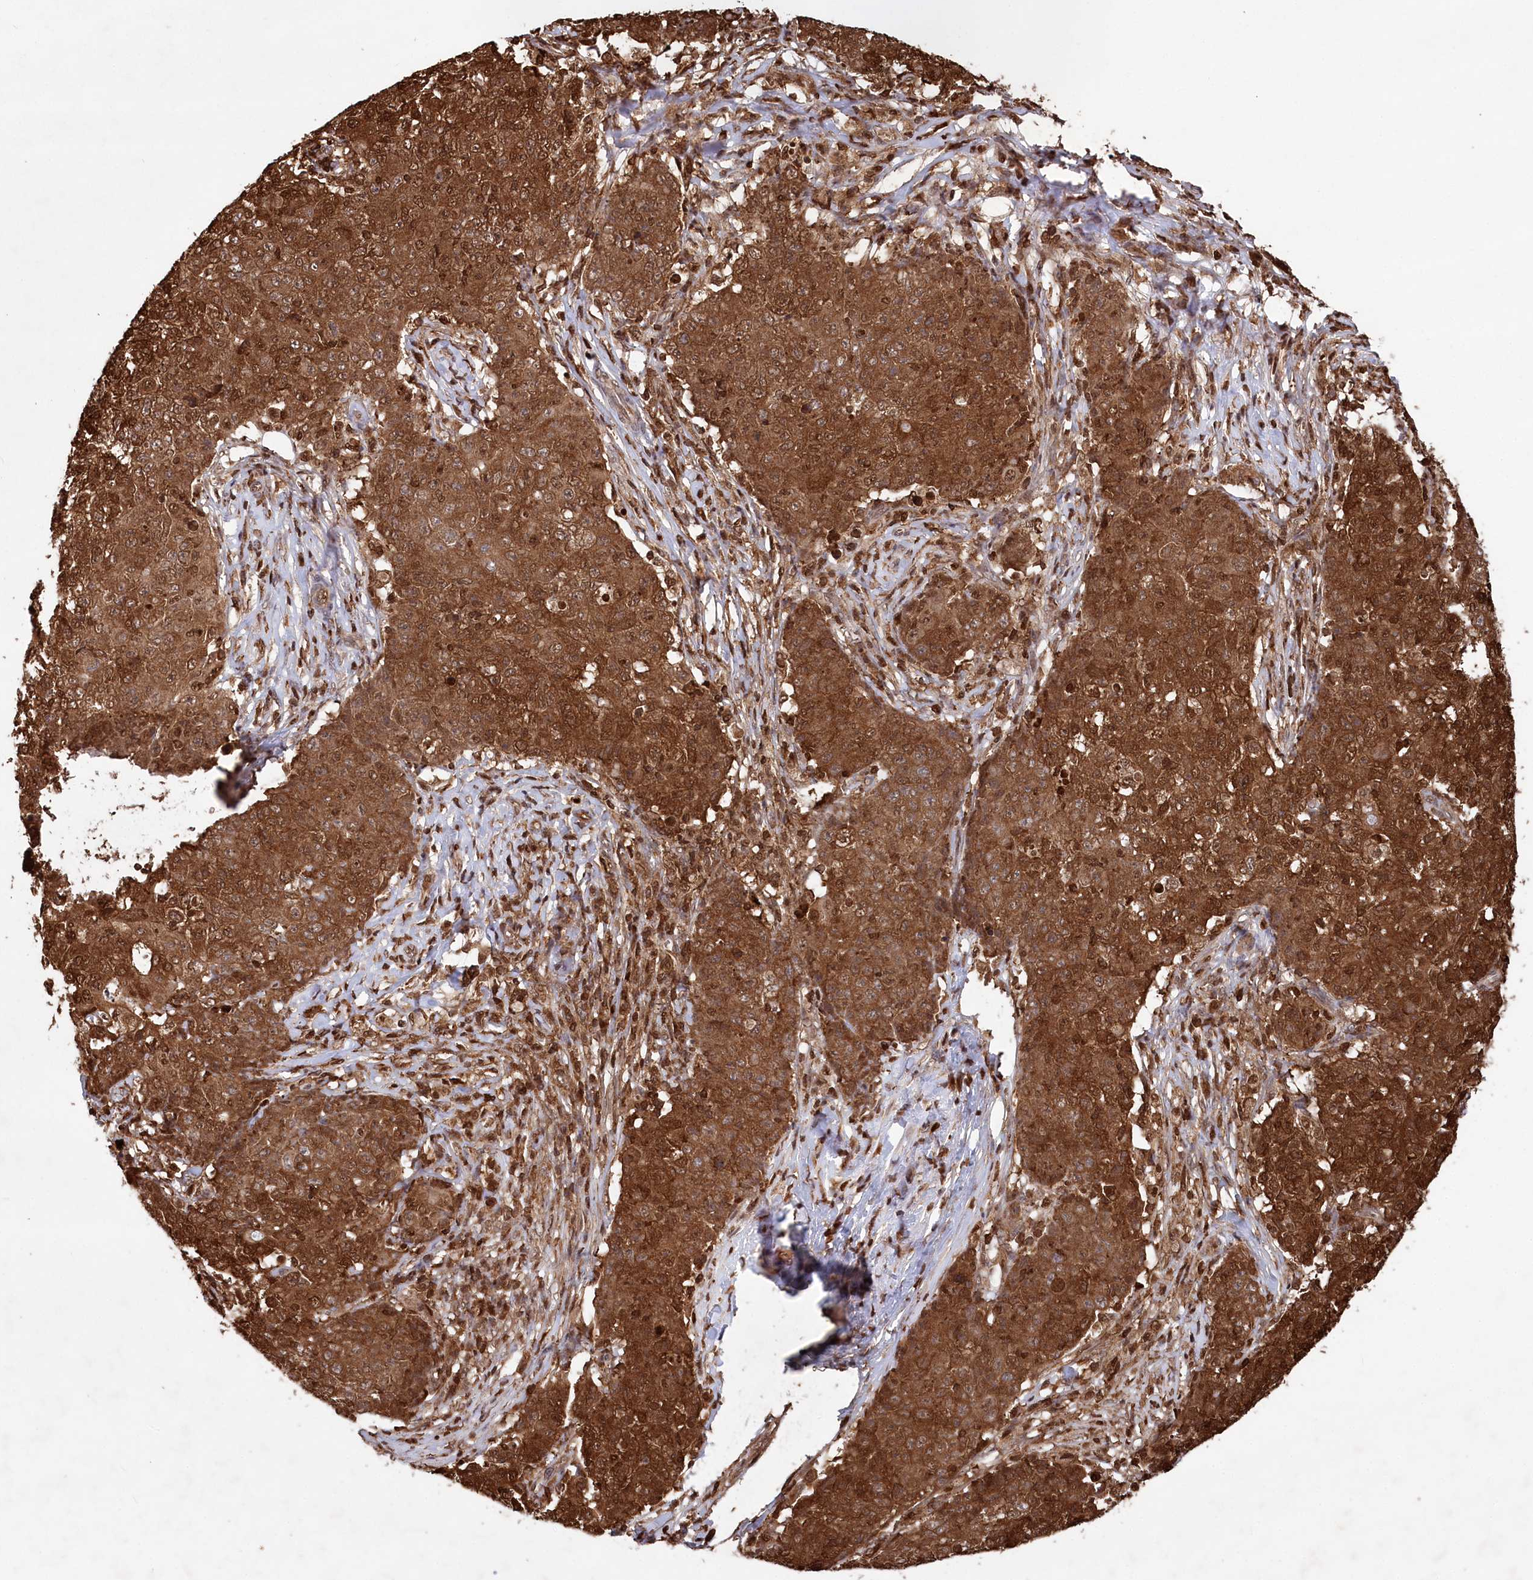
{"staining": {"intensity": "strong", "quantity": ">75%", "location": "cytoplasmic/membranous,nuclear"}, "tissue": "ovarian cancer", "cell_type": "Tumor cells", "image_type": "cancer", "snomed": [{"axis": "morphology", "description": "Carcinoma, endometroid"}, {"axis": "topography", "description": "Ovary"}], "caption": "Human ovarian cancer stained with a brown dye reveals strong cytoplasmic/membranous and nuclear positive positivity in about >75% of tumor cells.", "gene": "LSG1", "patient": {"sex": "female", "age": 42}}